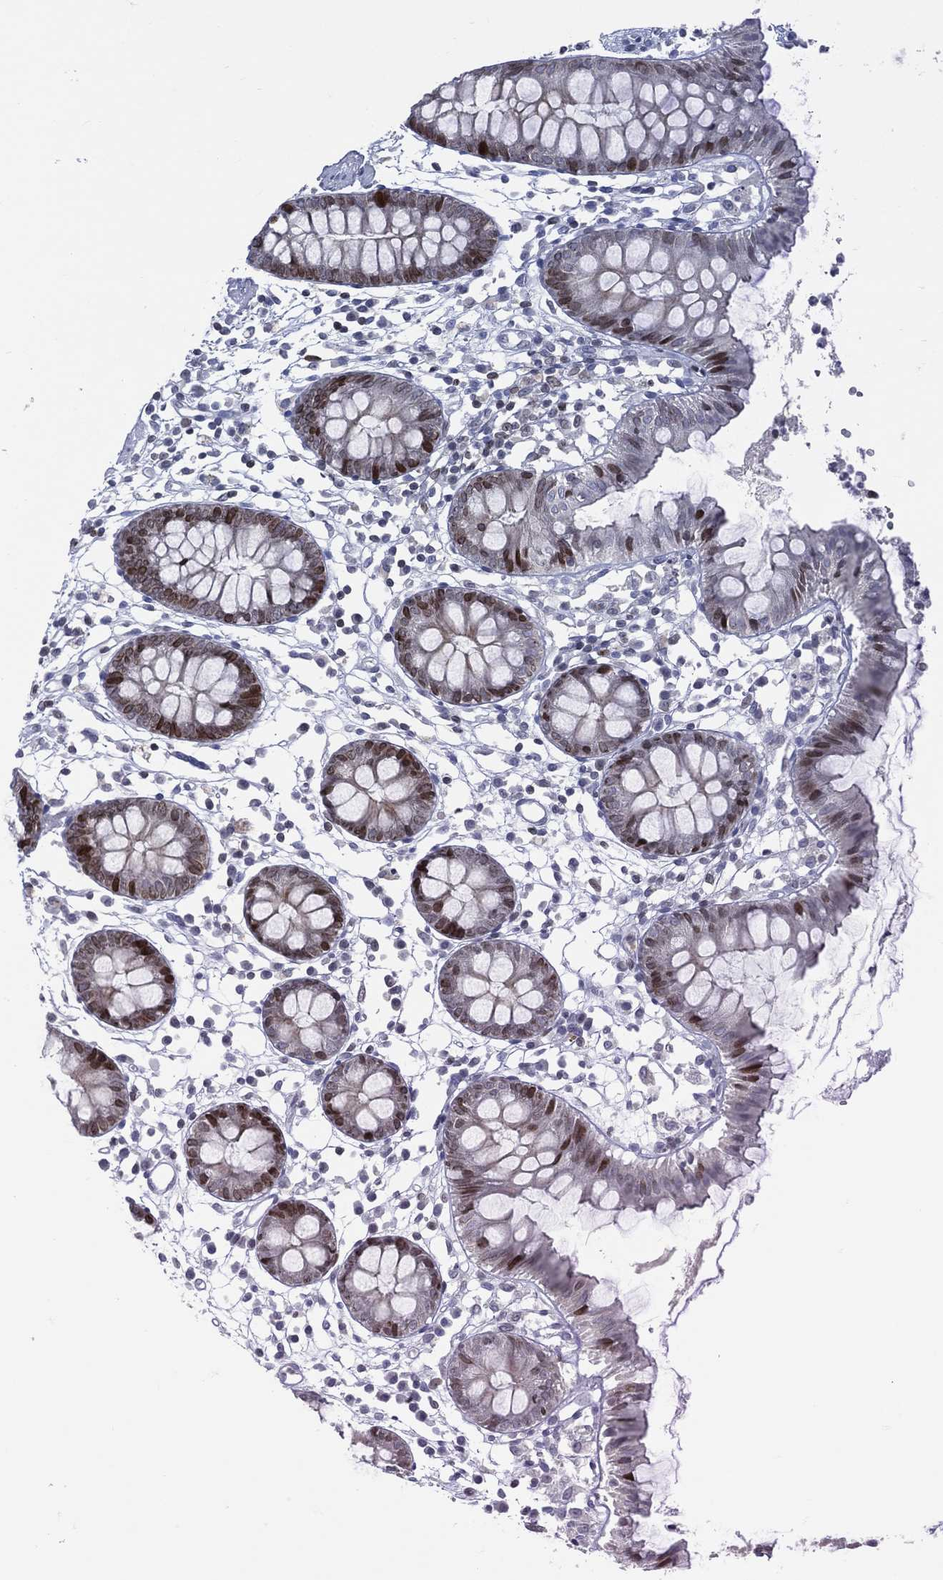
{"staining": {"intensity": "negative", "quantity": "none", "location": "none"}, "tissue": "colon", "cell_type": "Endothelial cells", "image_type": "normal", "snomed": [{"axis": "morphology", "description": "Normal tissue, NOS"}, {"axis": "topography", "description": "Colon"}], "caption": "DAB (3,3'-diaminobenzidine) immunohistochemical staining of normal colon reveals no significant expression in endothelial cells. Brightfield microscopy of immunohistochemistry (IHC) stained with DAB (brown) and hematoxylin (blue), captured at high magnification.", "gene": "DBF4B", "patient": {"sex": "female", "age": 84}}